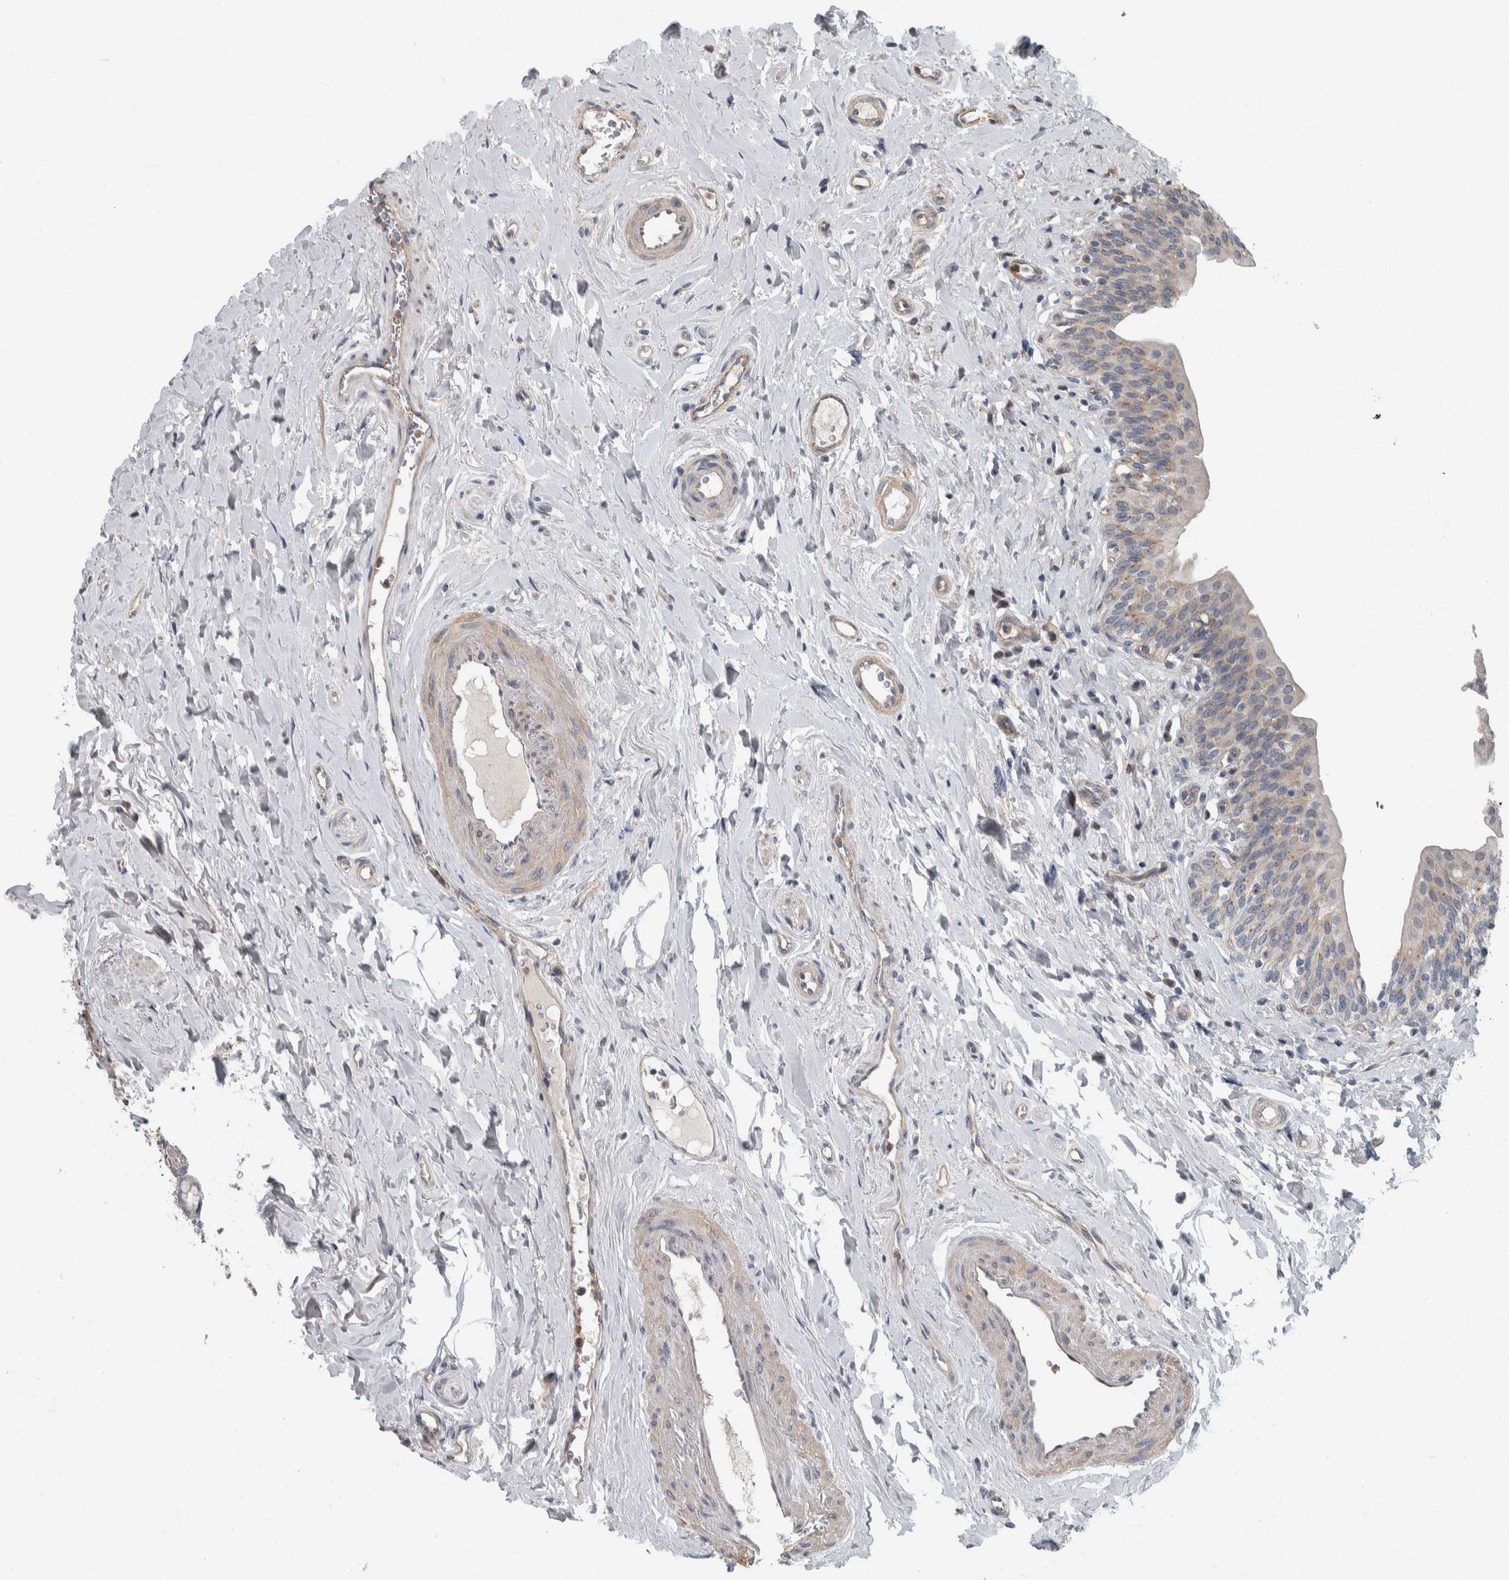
{"staining": {"intensity": "weak", "quantity": "<25%", "location": "cytoplasmic/membranous"}, "tissue": "urinary bladder", "cell_type": "Urothelial cells", "image_type": "normal", "snomed": [{"axis": "morphology", "description": "Normal tissue, NOS"}, {"axis": "topography", "description": "Urinary bladder"}], "caption": "Unremarkable urinary bladder was stained to show a protein in brown. There is no significant expression in urothelial cells. The staining is performed using DAB (3,3'-diaminobenzidine) brown chromogen with nuclei counter-stained in using hematoxylin.", "gene": "KCNJ3", "patient": {"sex": "male", "age": 83}}